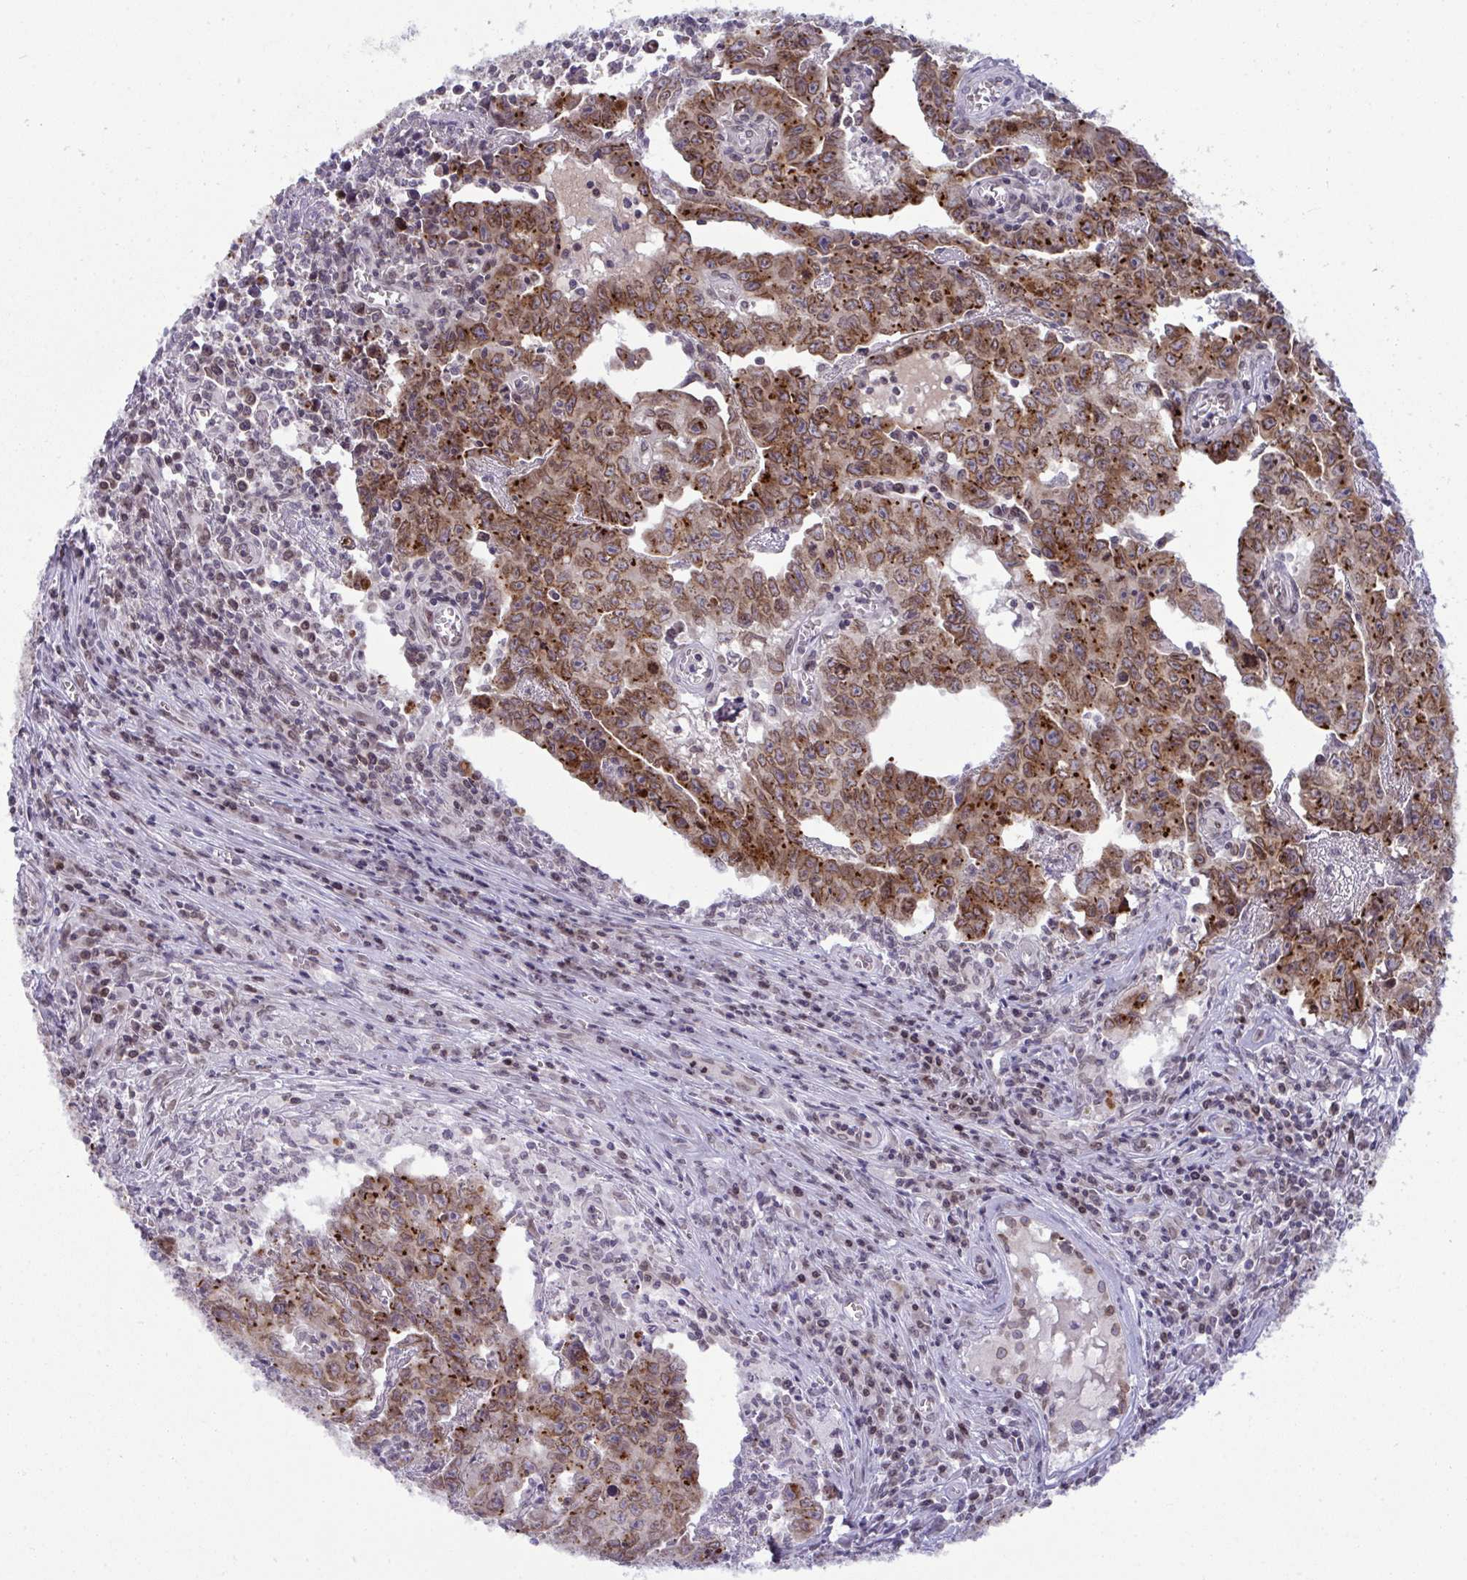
{"staining": {"intensity": "moderate", "quantity": ">75%", "location": "cytoplasmic/membranous,nuclear"}, "tissue": "testis cancer", "cell_type": "Tumor cells", "image_type": "cancer", "snomed": [{"axis": "morphology", "description": "Carcinoma, Embryonal, NOS"}, {"axis": "topography", "description": "Testis"}], "caption": "Approximately >75% of tumor cells in testis cancer show moderate cytoplasmic/membranous and nuclear protein expression as visualized by brown immunohistochemical staining.", "gene": "RANBP2", "patient": {"sex": "male", "age": 22}}